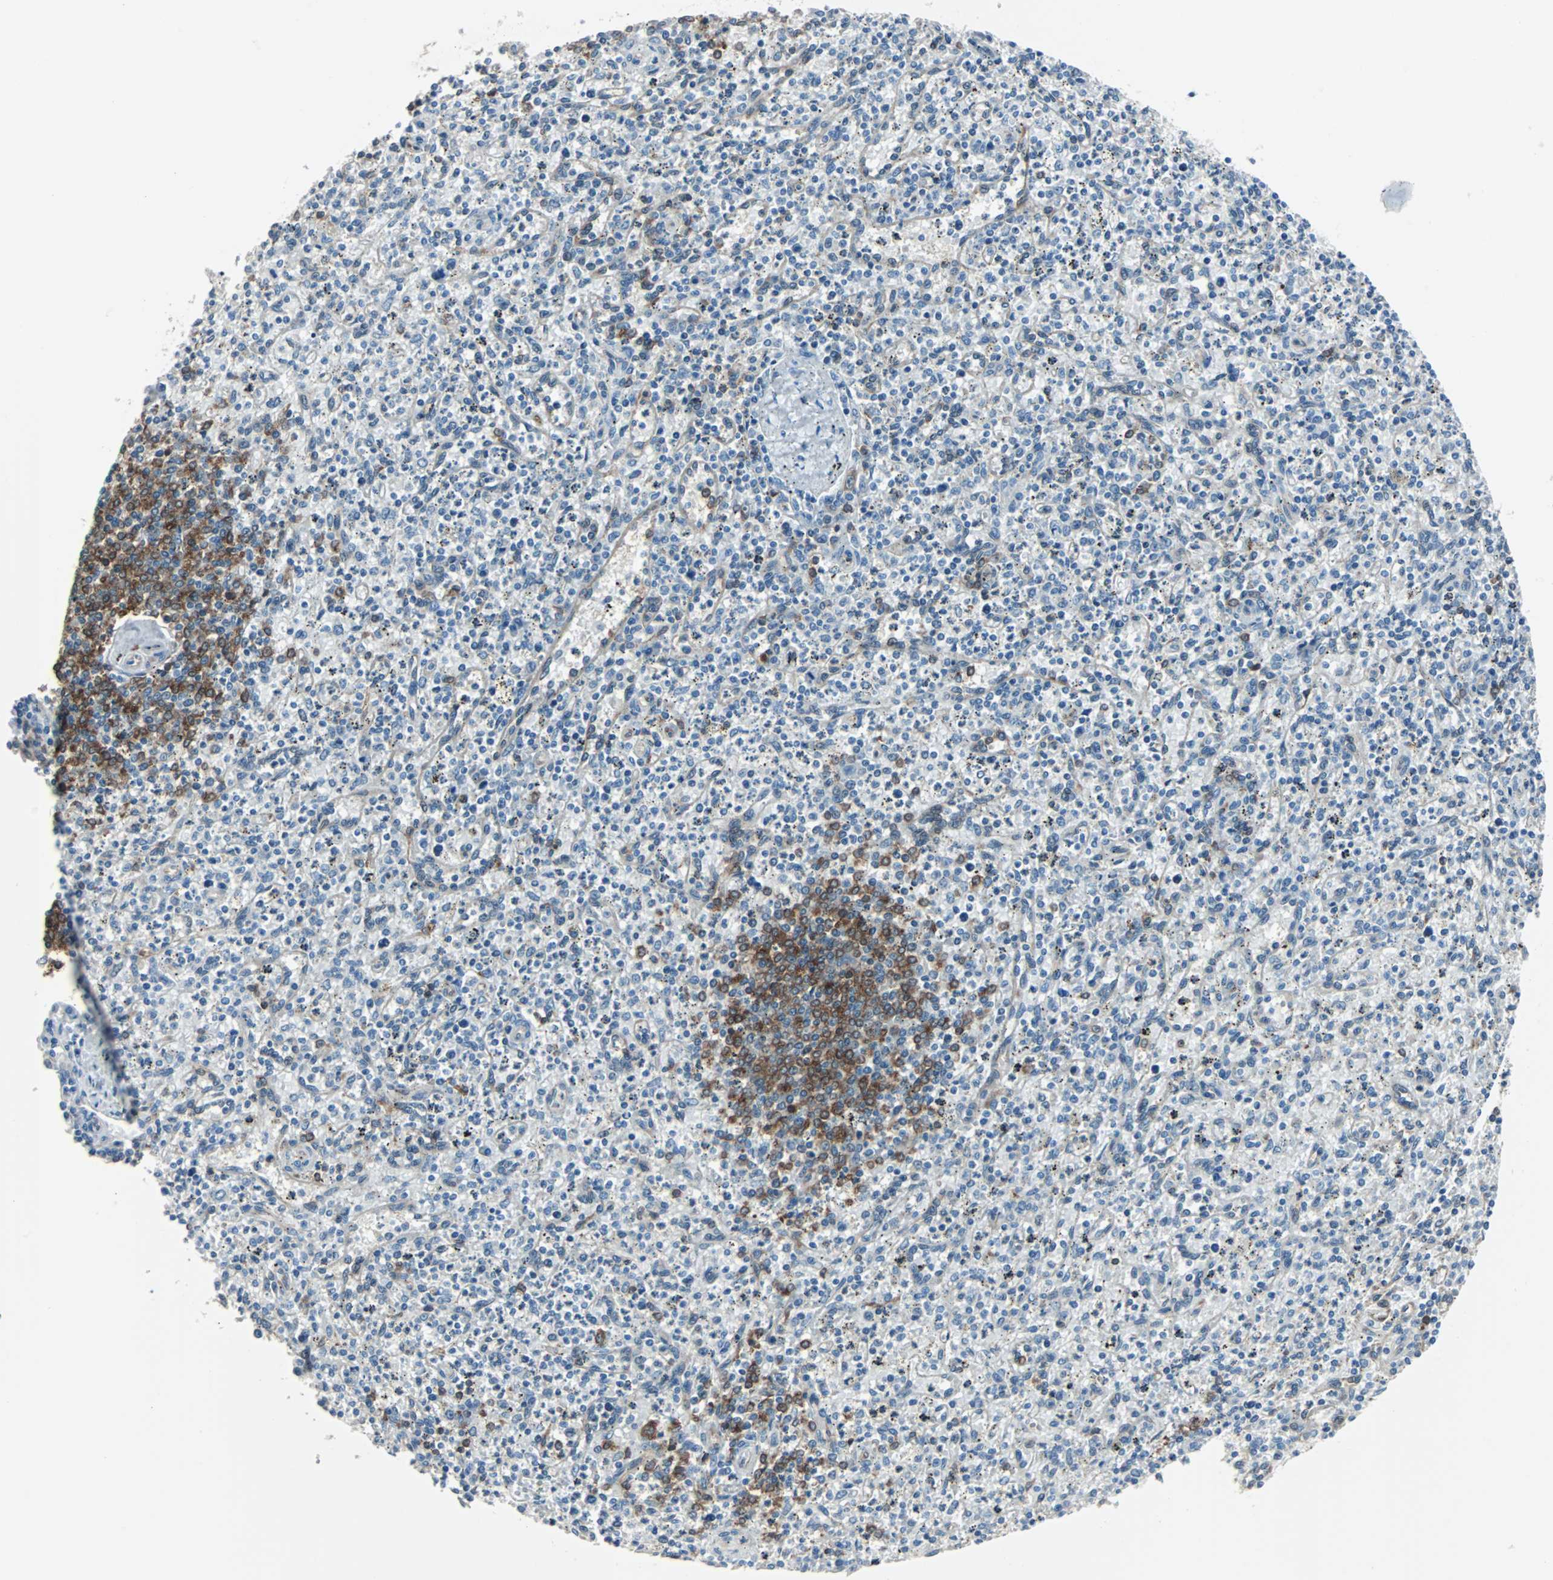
{"staining": {"intensity": "negative", "quantity": "none", "location": "none"}, "tissue": "spleen", "cell_type": "Cells in red pulp", "image_type": "normal", "snomed": [{"axis": "morphology", "description": "Normal tissue, NOS"}, {"axis": "topography", "description": "Spleen"}], "caption": "Immunohistochemistry micrograph of normal spleen stained for a protein (brown), which exhibits no positivity in cells in red pulp.", "gene": "SWAP70", "patient": {"sex": "male", "age": 72}}